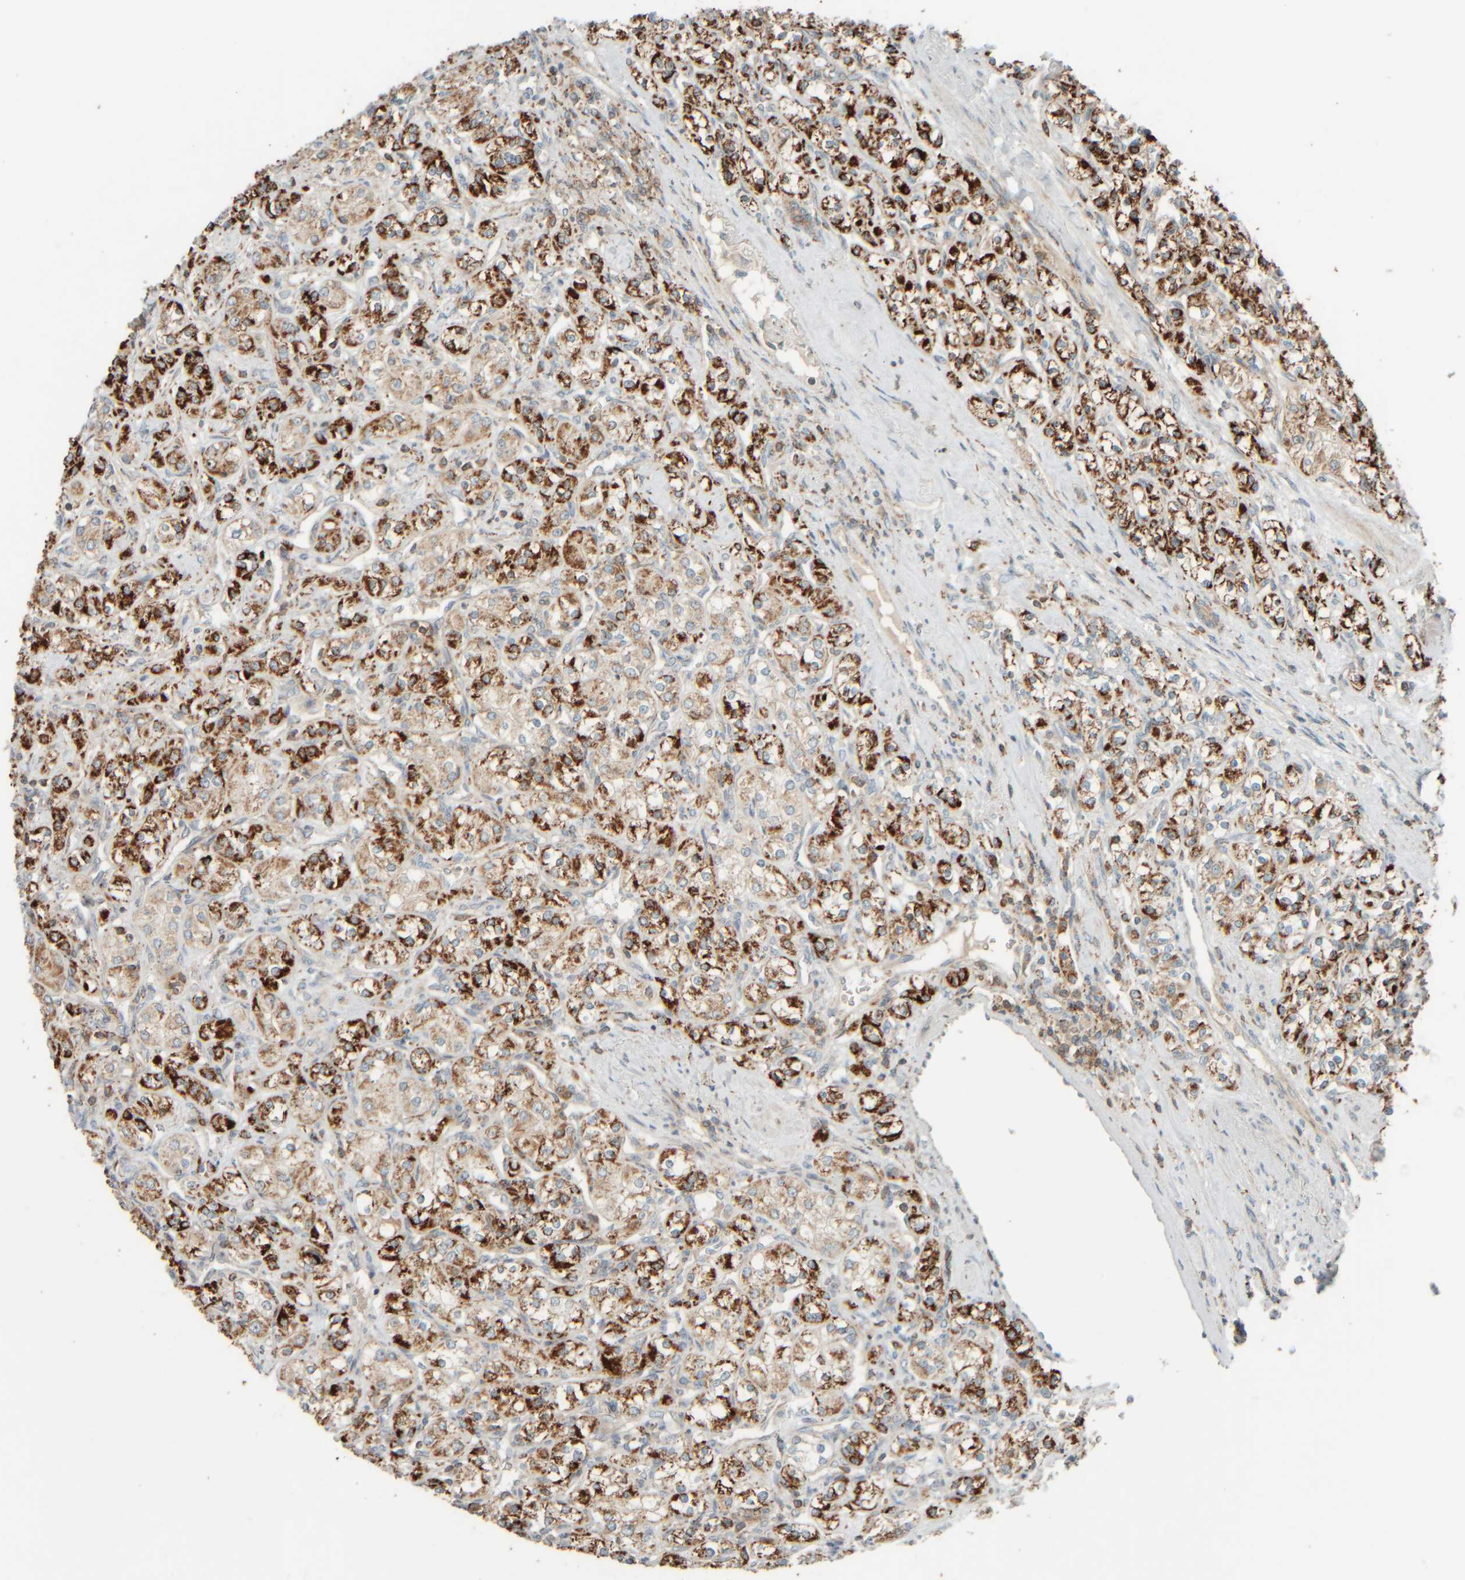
{"staining": {"intensity": "strong", "quantity": ">75%", "location": "cytoplasmic/membranous"}, "tissue": "renal cancer", "cell_type": "Tumor cells", "image_type": "cancer", "snomed": [{"axis": "morphology", "description": "Adenocarcinoma, NOS"}, {"axis": "topography", "description": "Kidney"}], "caption": "Brown immunohistochemical staining in human adenocarcinoma (renal) shows strong cytoplasmic/membranous staining in approximately >75% of tumor cells. The protein is stained brown, and the nuclei are stained in blue (DAB IHC with brightfield microscopy, high magnification).", "gene": "SPAG5", "patient": {"sex": "male", "age": 77}}